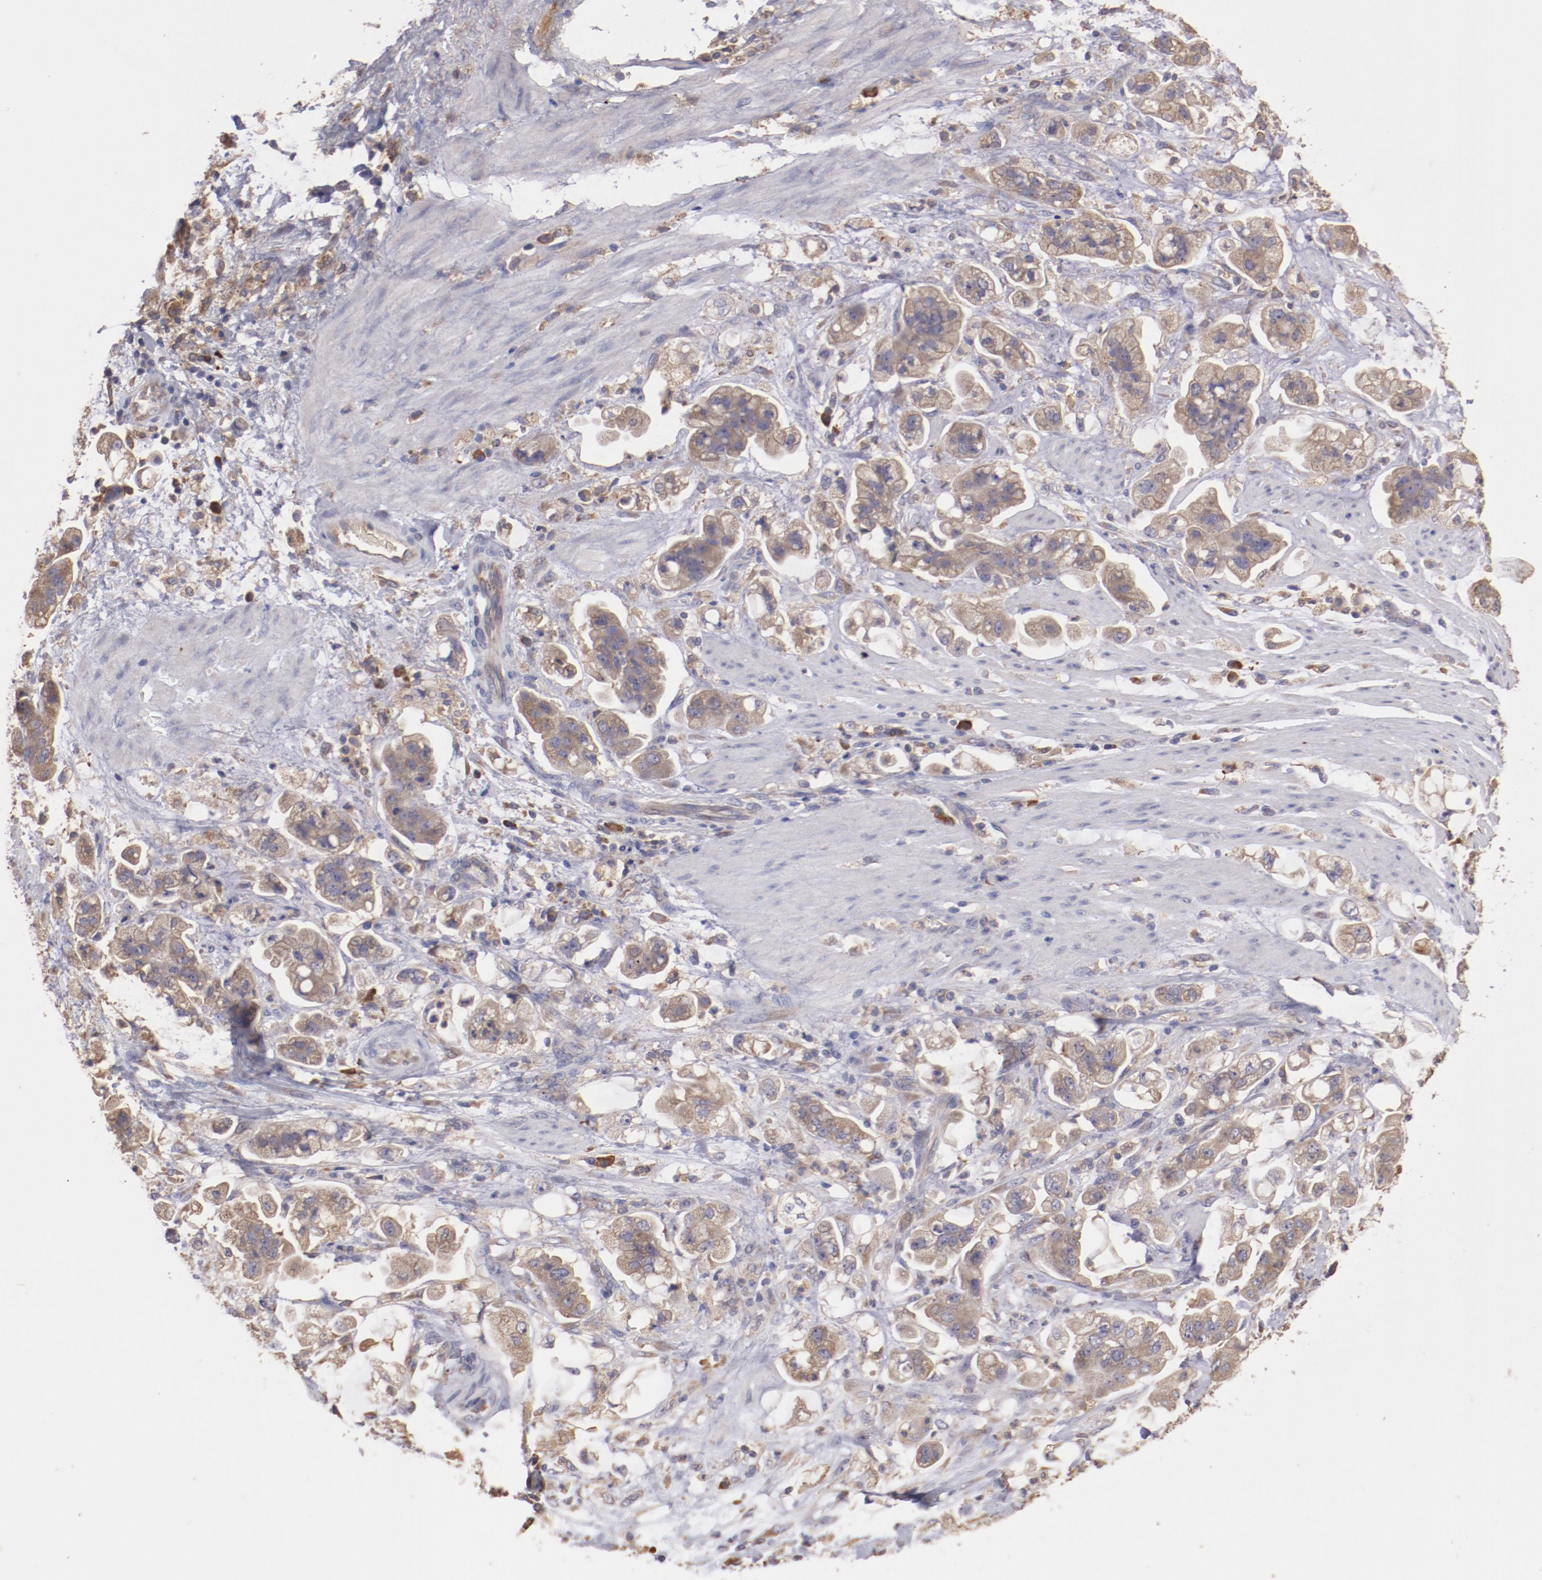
{"staining": {"intensity": "weak", "quantity": "25%-75%", "location": "cytoplasmic/membranous"}, "tissue": "stomach cancer", "cell_type": "Tumor cells", "image_type": "cancer", "snomed": [{"axis": "morphology", "description": "Adenocarcinoma, NOS"}, {"axis": "topography", "description": "Stomach"}], "caption": "Protein expression analysis of human stomach cancer reveals weak cytoplasmic/membranous staining in approximately 25%-75% of tumor cells.", "gene": "NFKBIE", "patient": {"sex": "male", "age": 62}}